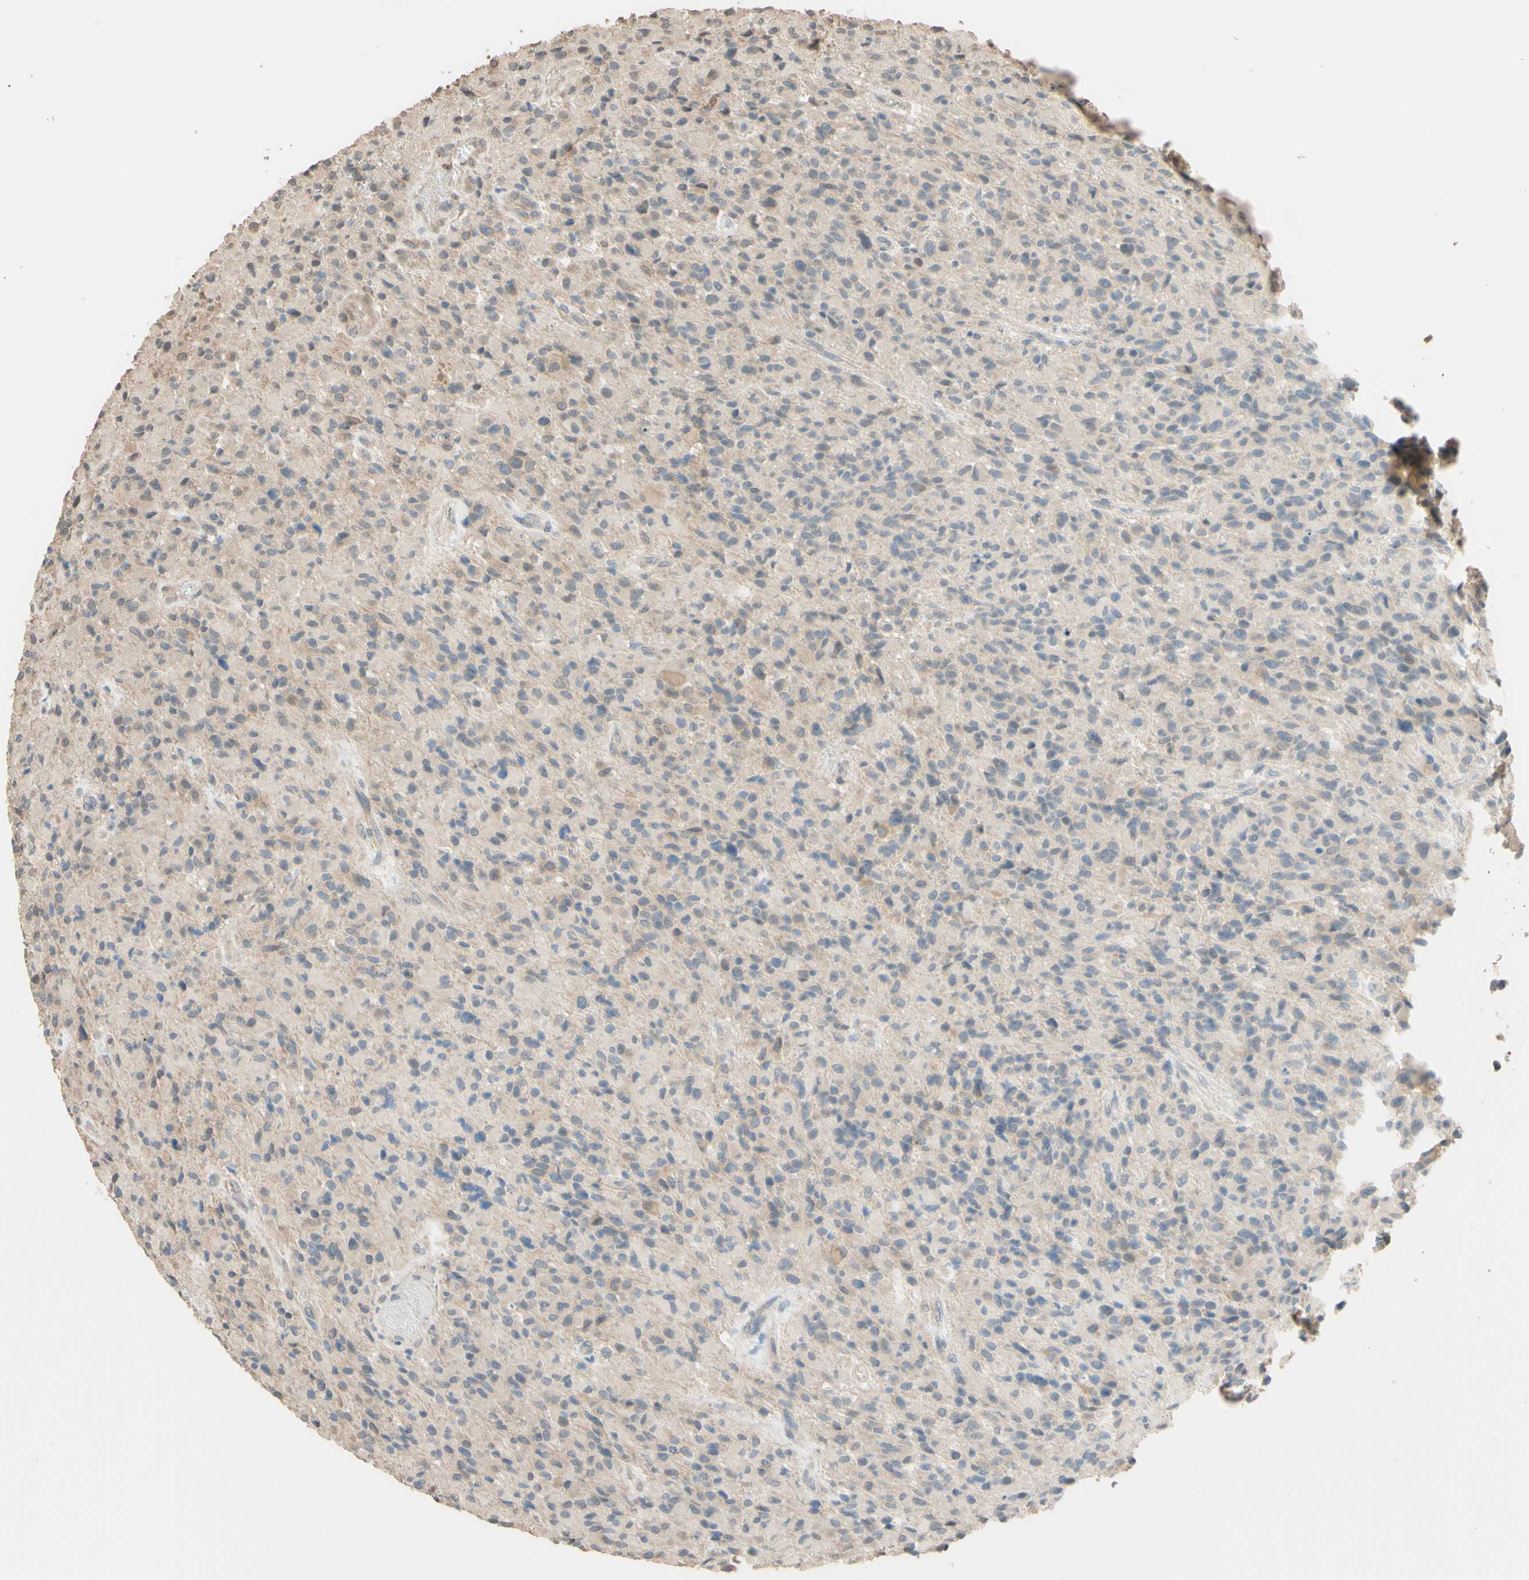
{"staining": {"intensity": "weak", "quantity": "<25%", "location": "cytoplasmic/membranous"}, "tissue": "glioma", "cell_type": "Tumor cells", "image_type": "cancer", "snomed": [{"axis": "morphology", "description": "Glioma, malignant, High grade"}, {"axis": "topography", "description": "Brain"}], "caption": "Image shows no protein expression in tumor cells of high-grade glioma (malignant) tissue.", "gene": "SMIM19", "patient": {"sex": "male", "age": 71}}